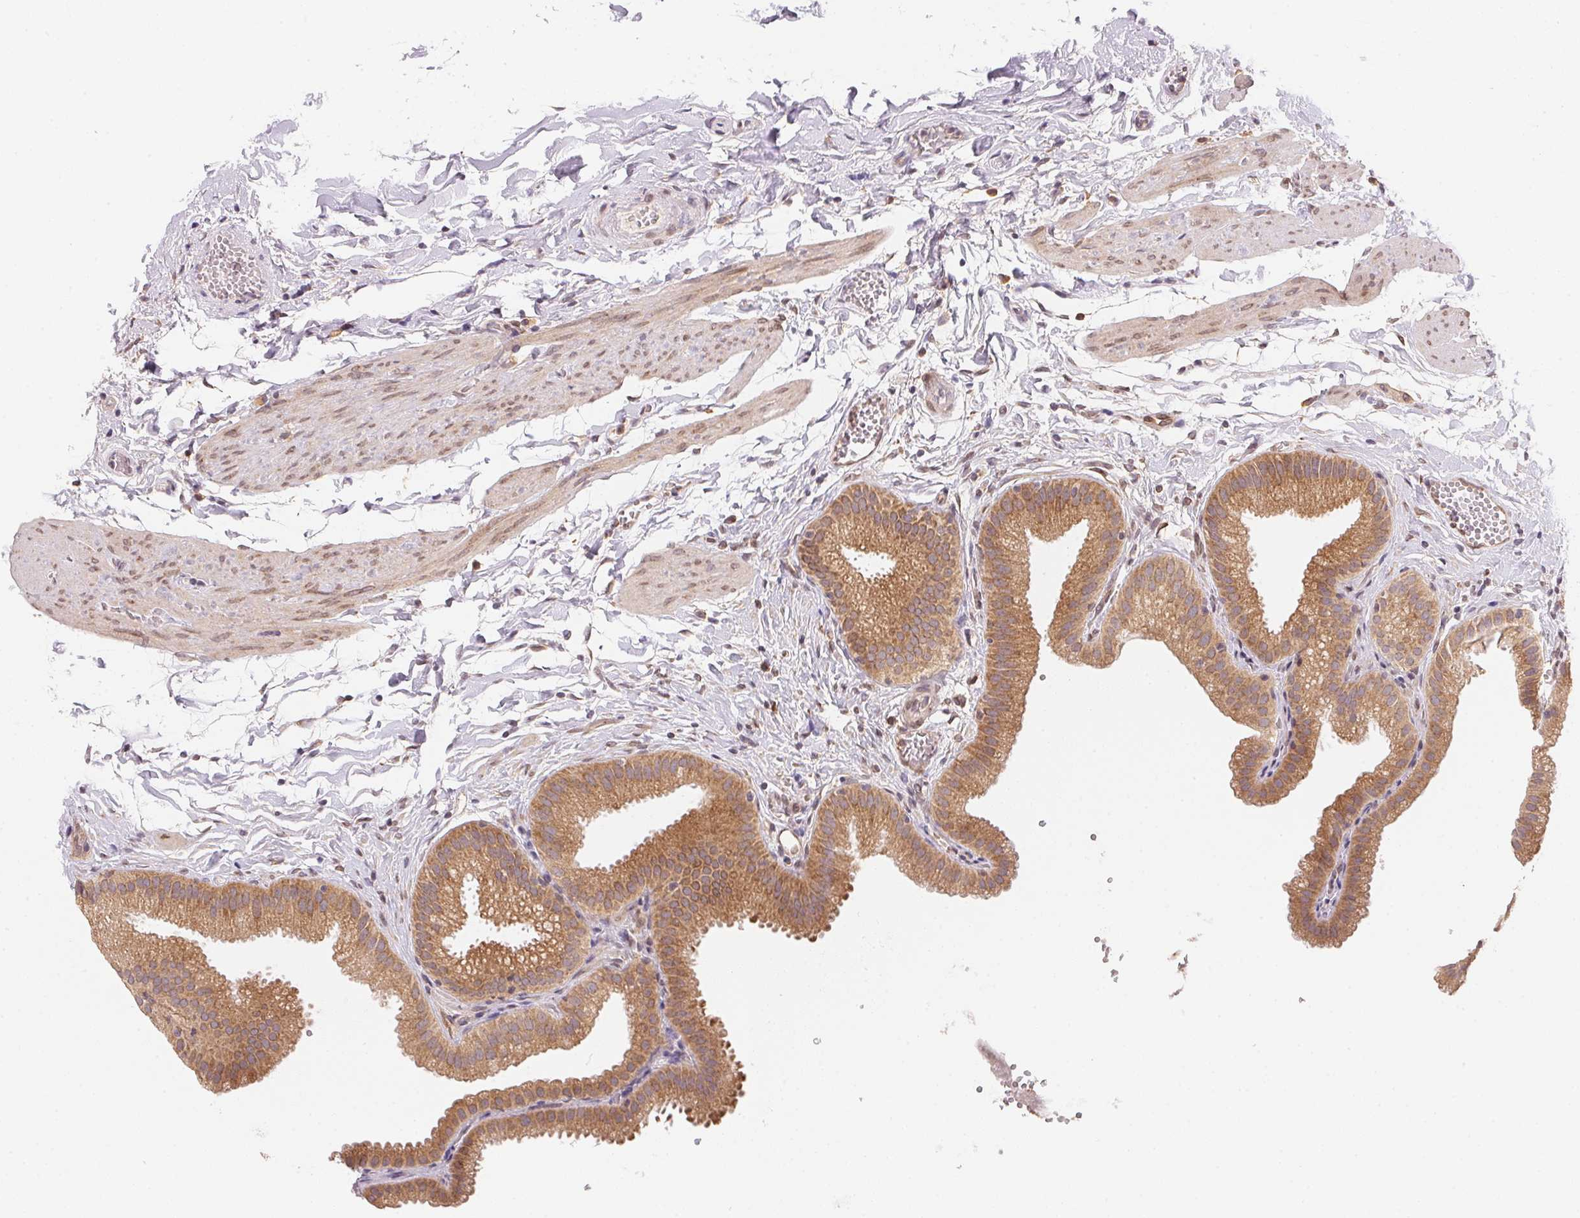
{"staining": {"intensity": "moderate", "quantity": ">75%", "location": "cytoplasmic/membranous"}, "tissue": "gallbladder", "cell_type": "Glandular cells", "image_type": "normal", "snomed": [{"axis": "morphology", "description": "Normal tissue, NOS"}, {"axis": "topography", "description": "Gallbladder"}], "caption": "The immunohistochemical stain labels moderate cytoplasmic/membranous positivity in glandular cells of unremarkable gallbladder. (DAB (3,3'-diaminobenzidine) = brown stain, brightfield microscopy at high magnification).", "gene": "EI24", "patient": {"sex": "female", "age": 63}}